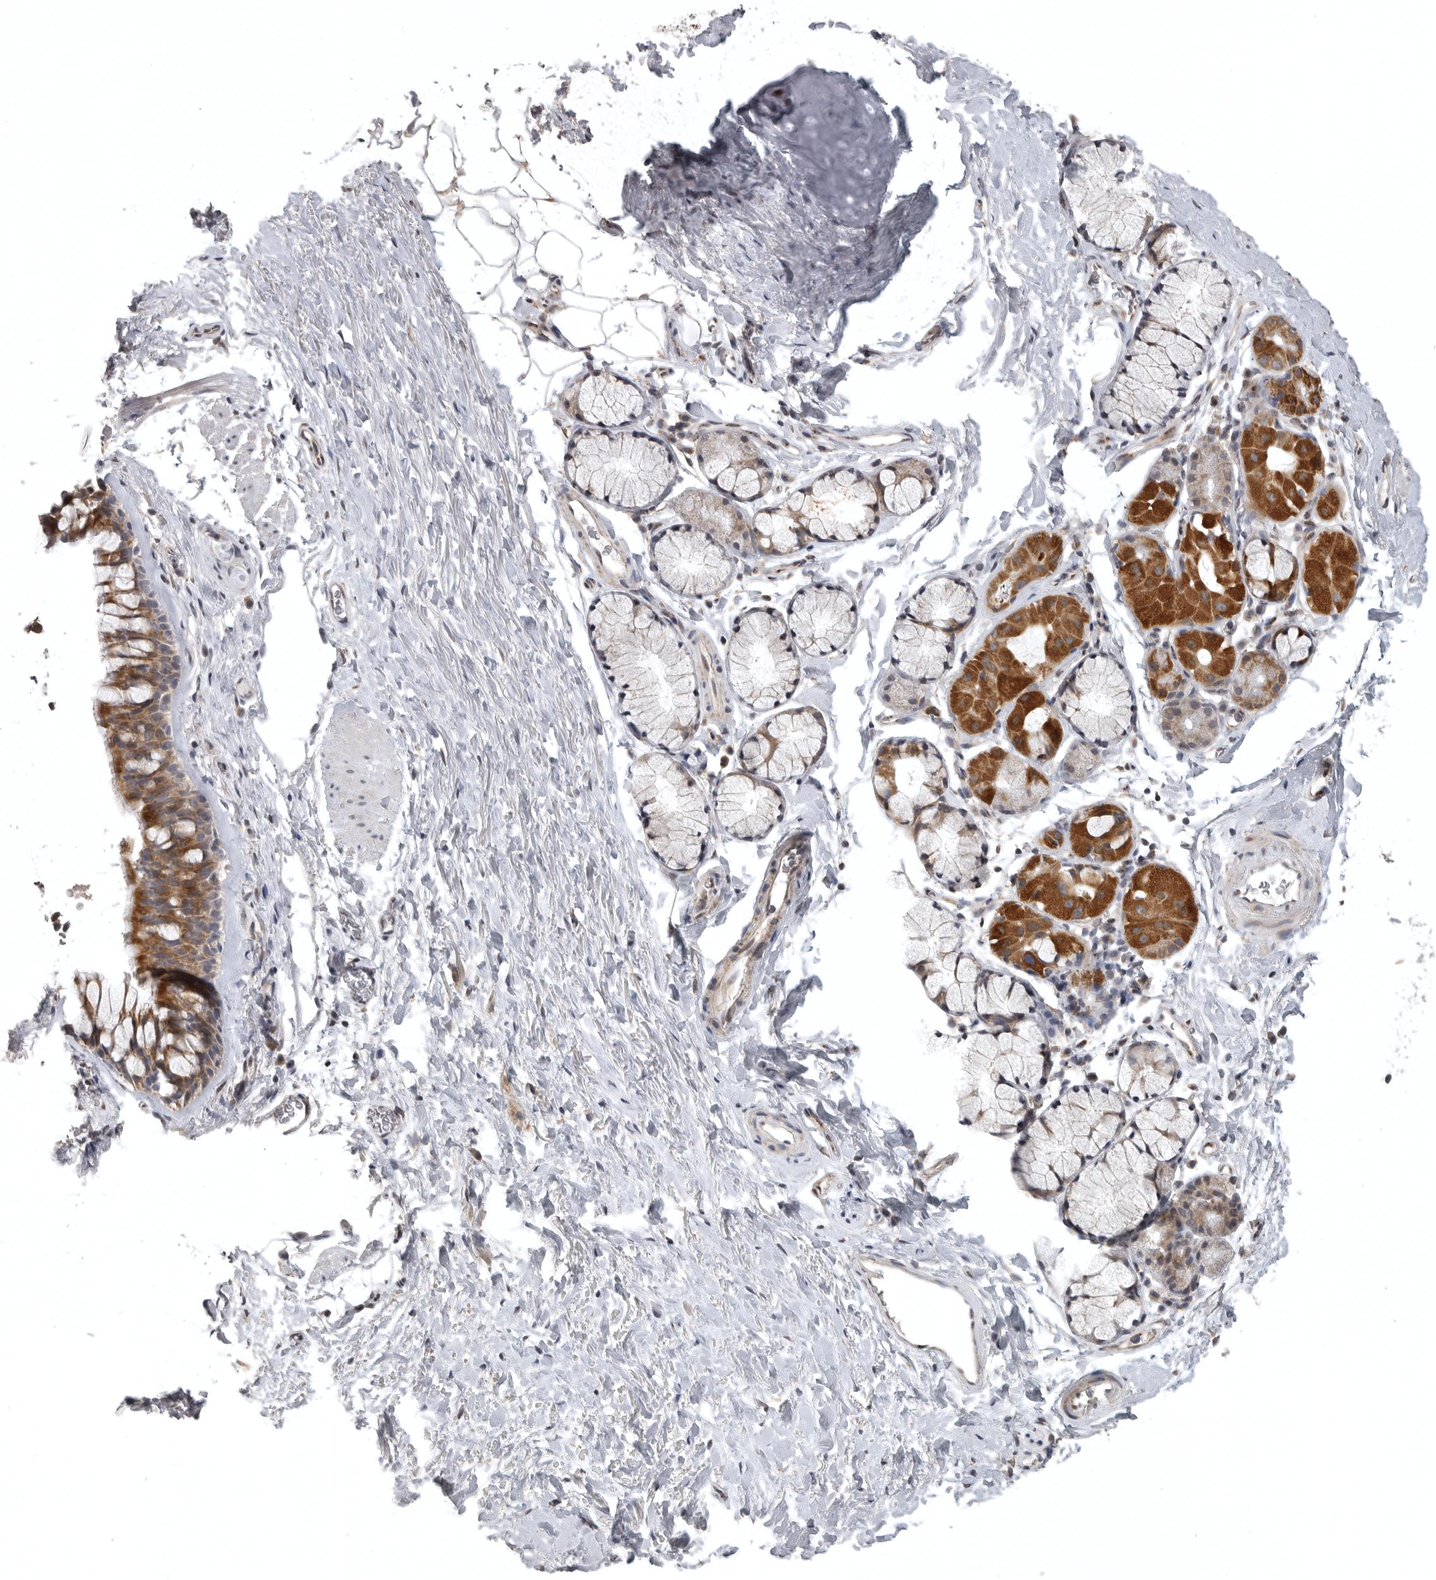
{"staining": {"intensity": "moderate", "quantity": ">75%", "location": "cytoplasmic/membranous"}, "tissue": "bronchus", "cell_type": "Respiratory epithelial cells", "image_type": "normal", "snomed": [{"axis": "morphology", "description": "Normal tissue, NOS"}, {"axis": "topography", "description": "Cartilage tissue"}, {"axis": "topography", "description": "Bronchus"}], "caption": "Unremarkable bronchus displays moderate cytoplasmic/membranous staining in approximately >75% of respiratory epithelial cells, visualized by immunohistochemistry. (IHC, brightfield microscopy, high magnification).", "gene": "POLE2", "patient": {"sex": "female", "age": 53}}